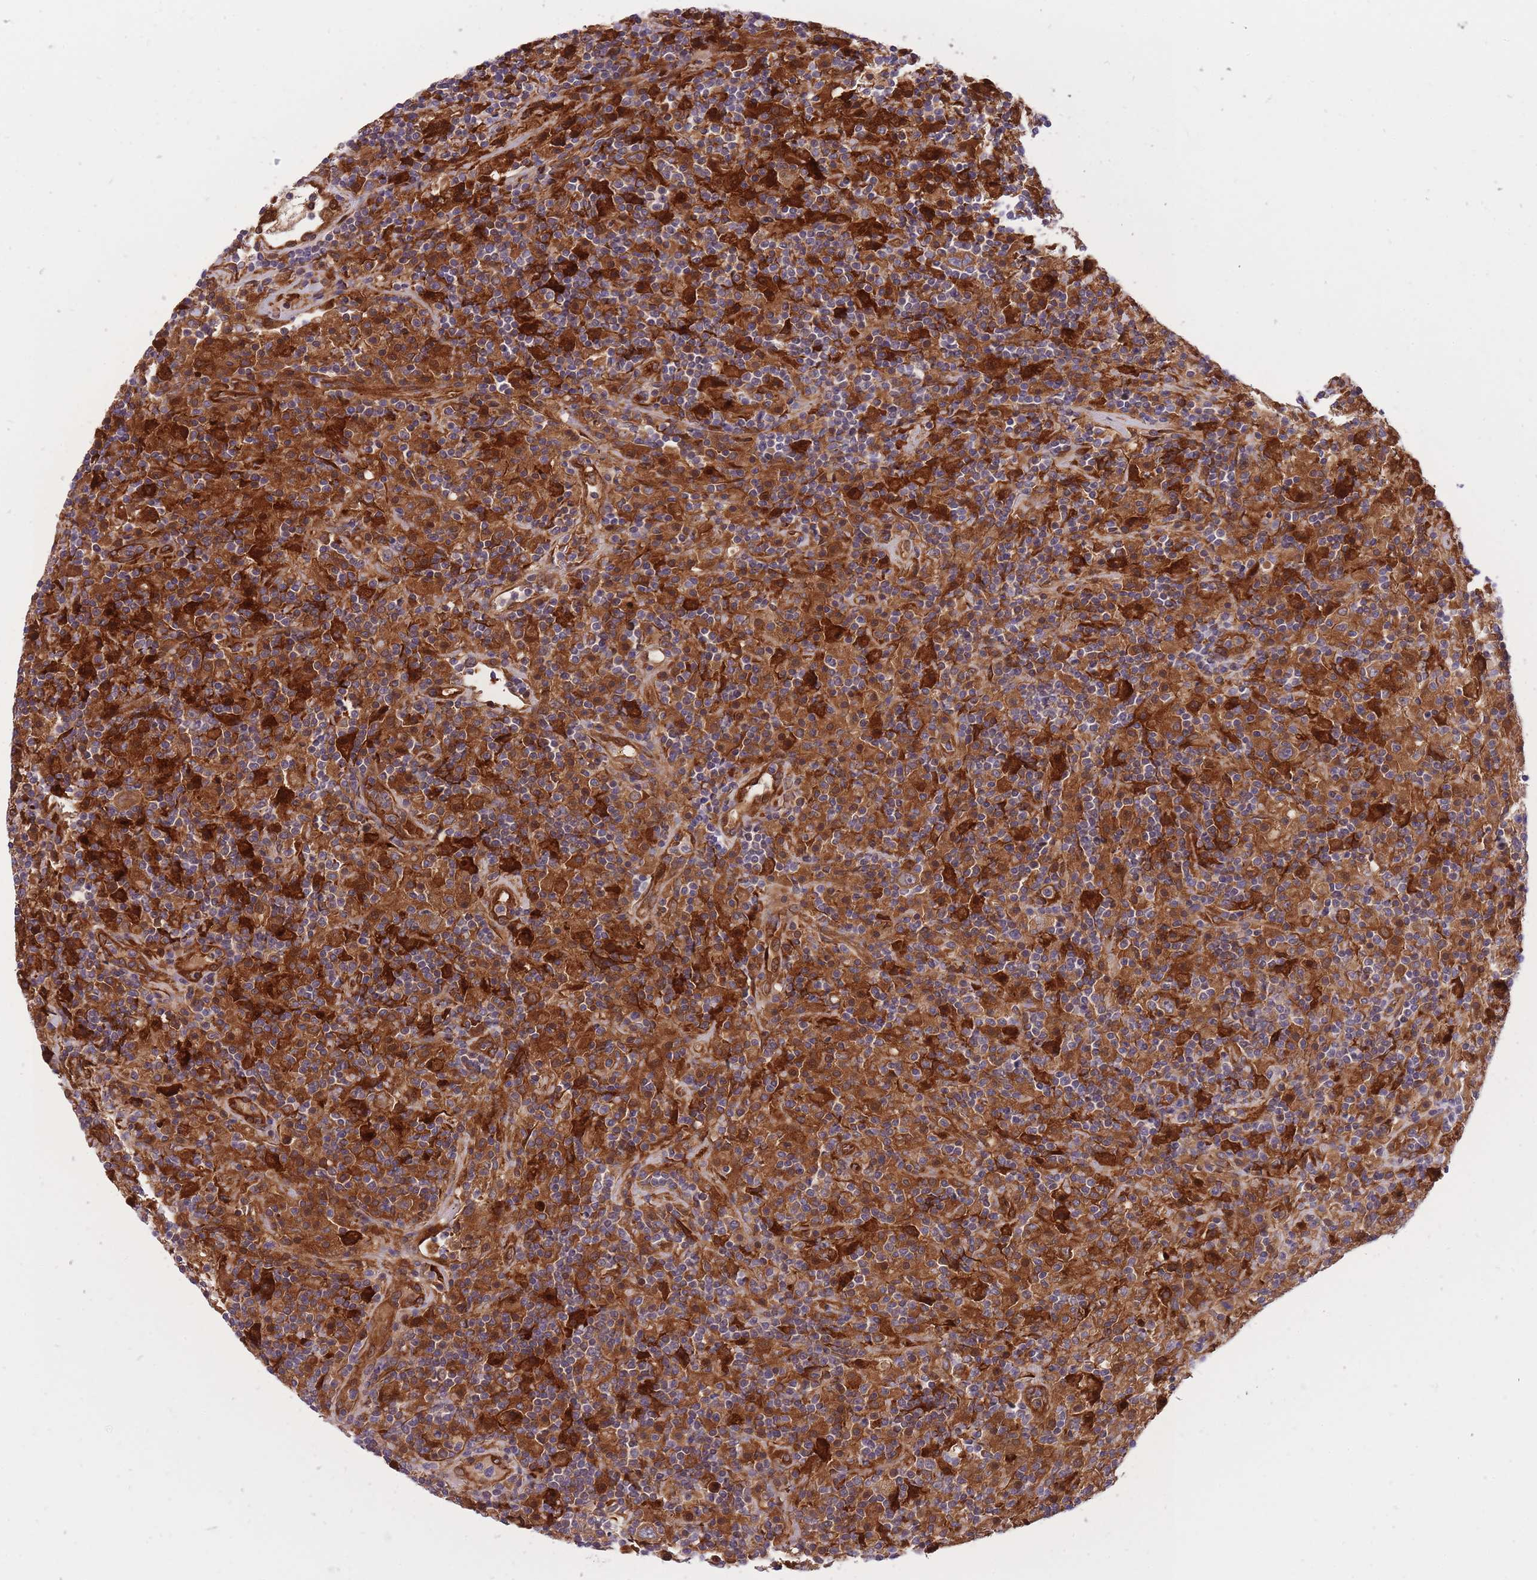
{"staining": {"intensity": "moderate", "quantity": ">75%", "location": "cytoplasmic/membranous"}, "tissue": "lymphoma", "cell_type": "Tumor cells", "image_type": "cancer", "snomed": [{"axis": "morphology", "description": "Hodgkin's disease, NOS"}, {"axis": "topography", "description": "Lymph node"}], "caption": "Lymphoma stained with DAB (3,3'-diaminobenzidine) immunohistochemistry demonstrates medium levels of moderate cytoplasmic/membranous expression in about >75% of tumor cells.", "gene": "CRYGN", "patient": {"sex": "male", "age": 70}}